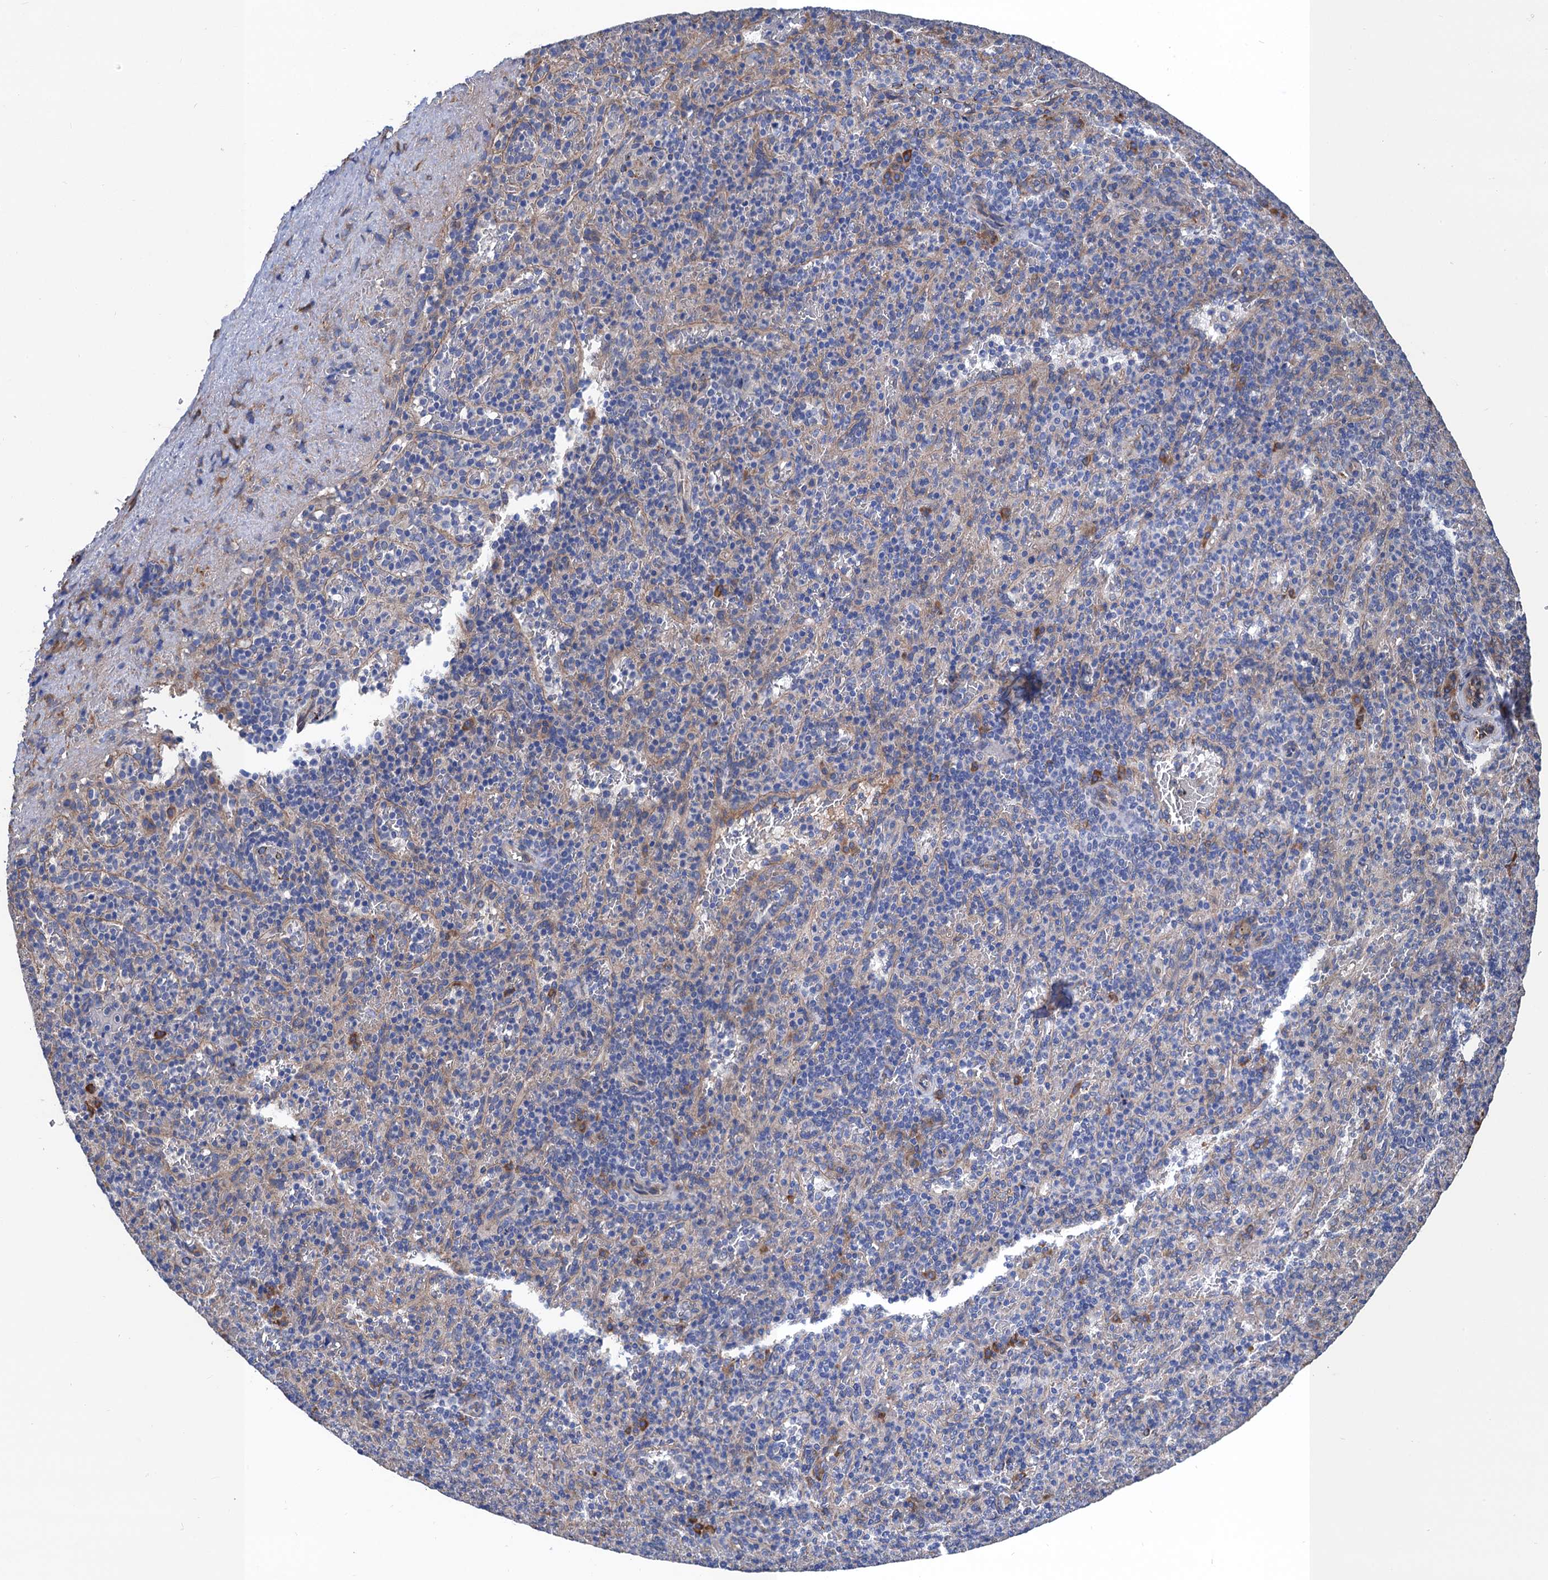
{"staining": {"intensity": "negative", "quantity": "none", "location": "none"}, "tissue": "spleen", "cell_type": "Cells in red pulp", "image_type": "normal", "snomed": [{"axis": "morphology", "description": "Normal tissue, NOS"}, {"axis": "topography", "description": "Spleen"}], "caption": "Immunohistochemistry (IHC) micrograph of normal spleen: human spleen stained with DAB (3,3'-diaminobenzidine) displays no significant protein expression in cells in red pulp.", "gene": "CNNM1", "patient": {"sex": "male", "age": 82}}